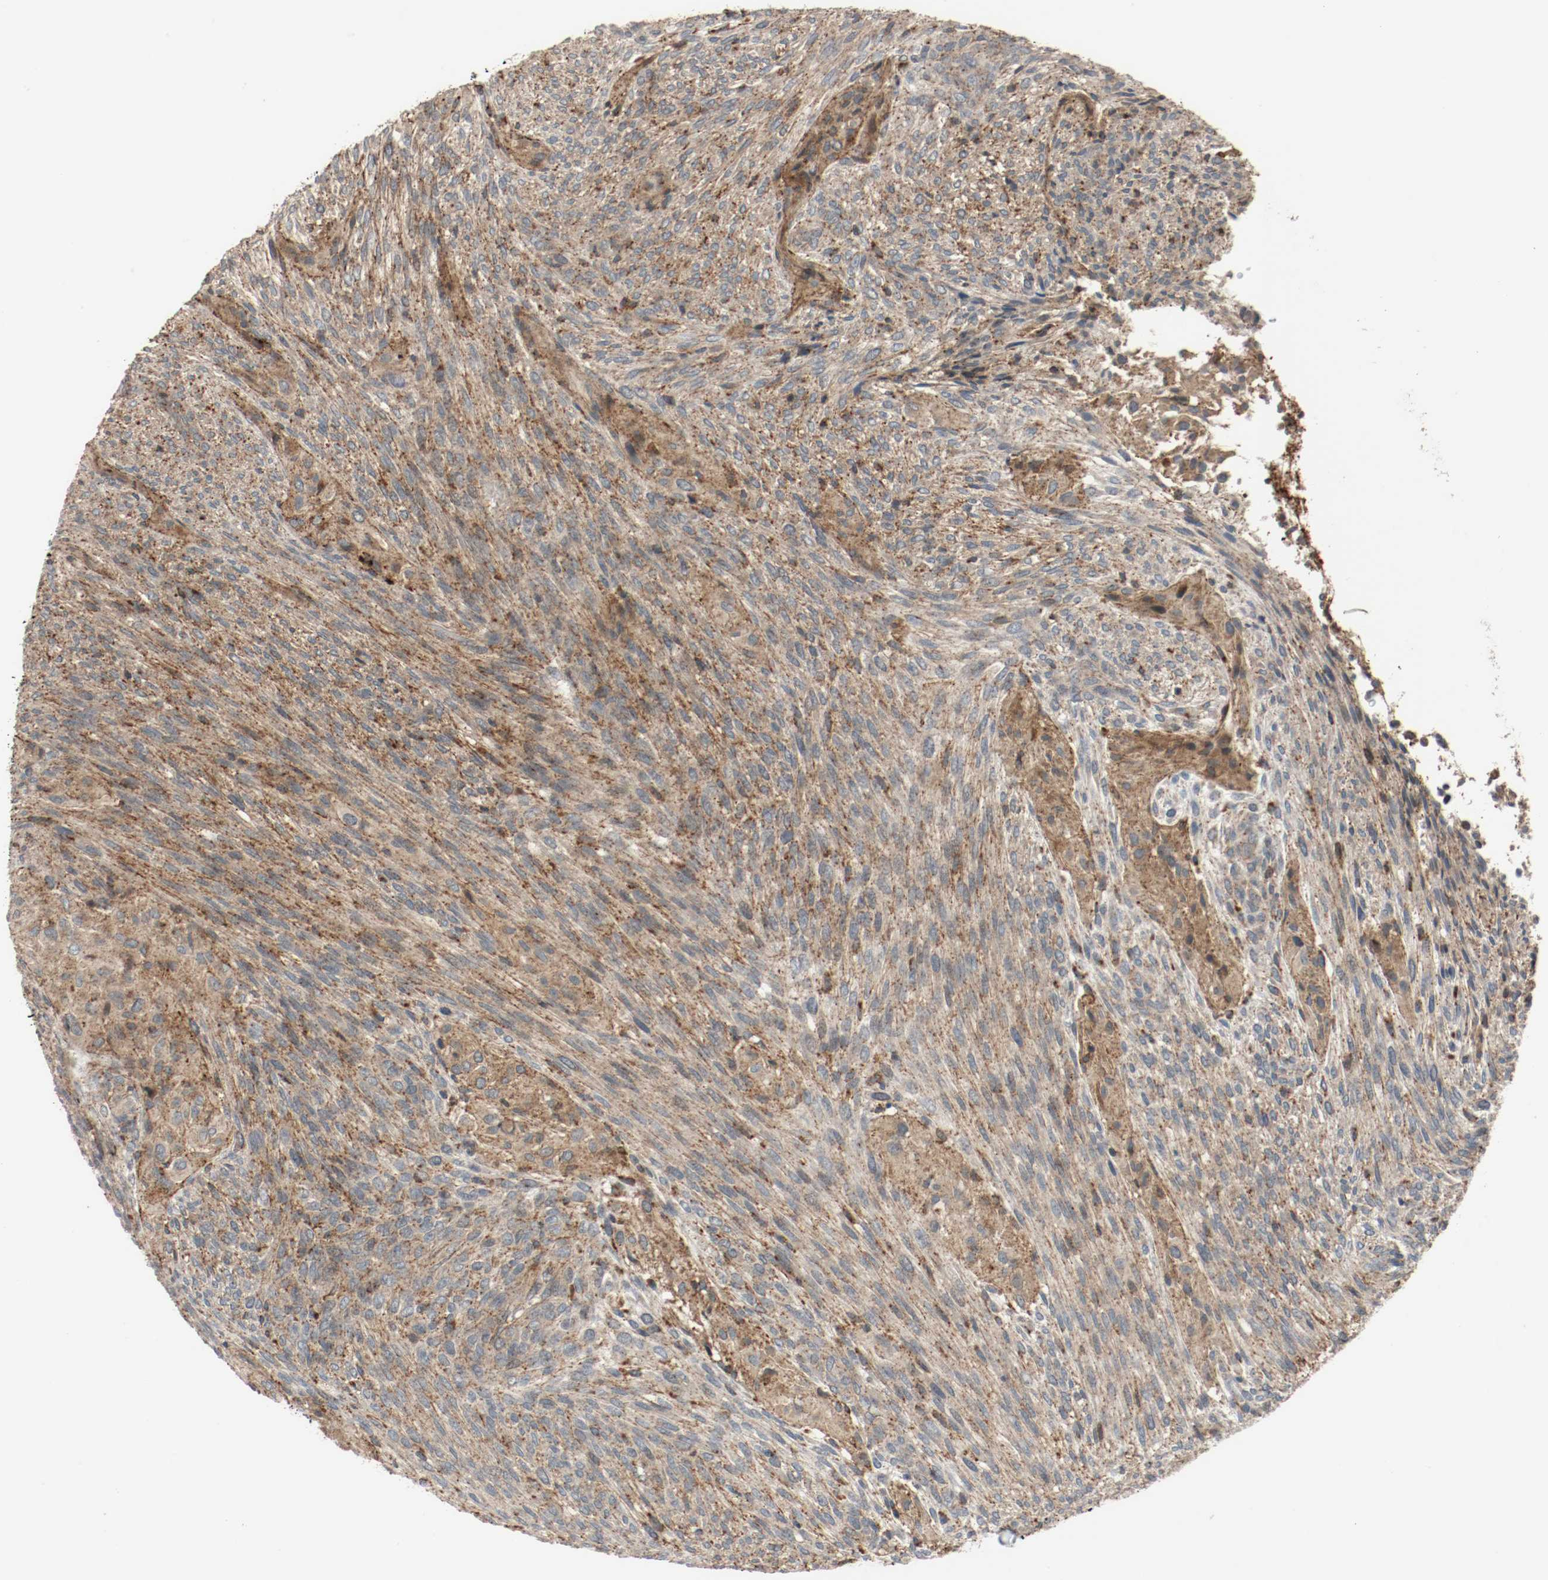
{"staining": {"intensity": "moderate", "quantity": ">75%", "location": "cytoplasmic/membranous"}, "tissue": "glioma", "cell_type": "Tumor cells", "image_type": "cancer", "snomed": [{"axis": "morphology", "description": "Glioma, malignant, High grade"}, {"axis": "topography", "description": "Cerebral cortex"}], "caption": "Protein analysis of glioma tissue exhibits moderate cytoplasmic/membranous expression in about >75% of tumor cells. The protein is stained brown, and the nuclei are stained in blue (DAB IHC with brightfield microscopy, high magnification).", "gene": "LAMP2", "patient": {"sex": "female", "age": 55}}